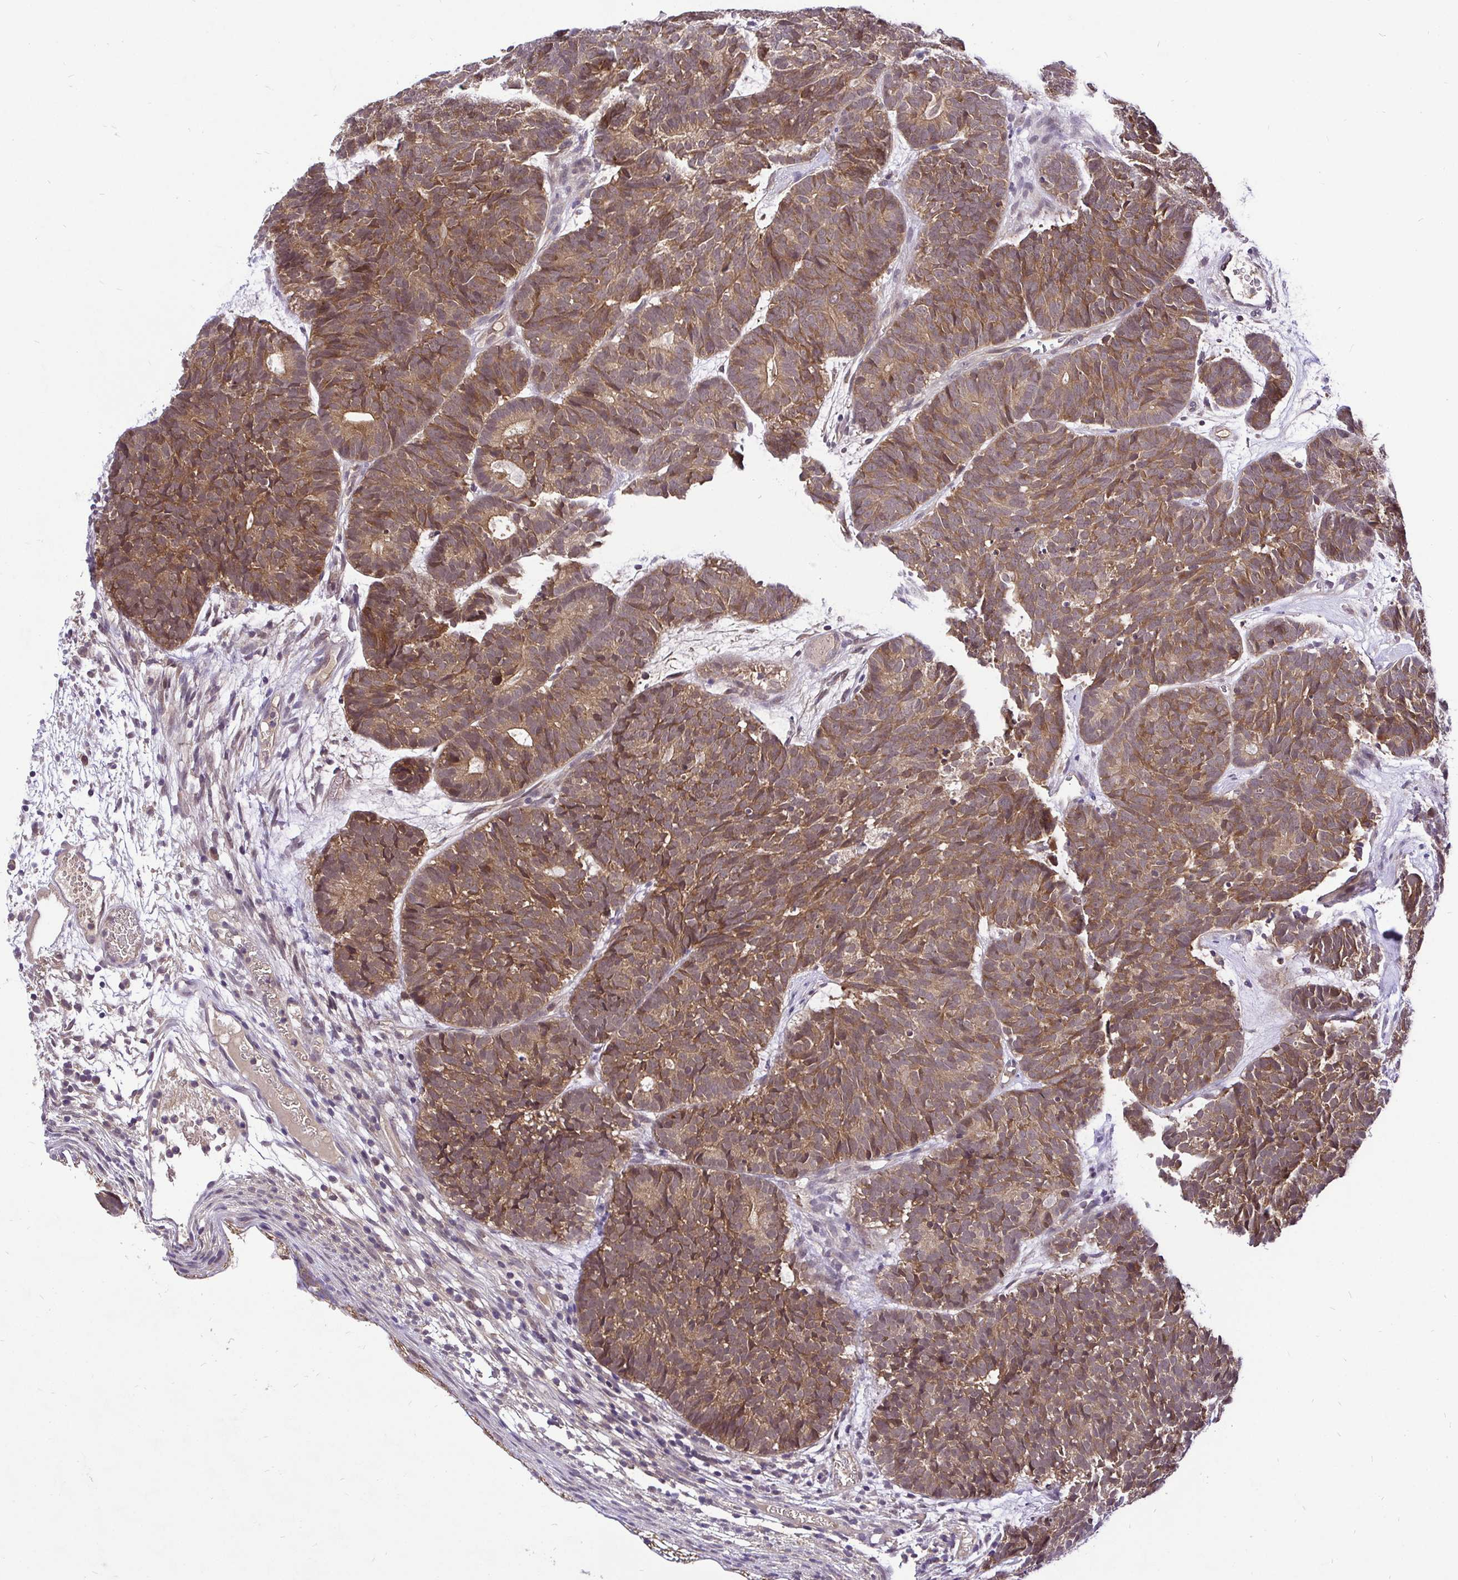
{"staining": {"intensity": "moderate", "quantity": ">75%", "location": "cytoplasmic/membranous"}, "tissue": "head and neck cancer", "cell_type": "Tumor cells", "image_type": "cancer", "snomed": [{"axis": "morphology", "description": "Adenocarcinoma, NOS"}, {"axis": "topography", "description": "Head-Neck"}], "caption": "Tumor cells show medium levels of moderate cytoplasmic/membranous expression in about >75% of cells in adenocarcinoma (head and neck).", "gene": "UBE2M", "patient": {"sex": "female", "age": 81}}